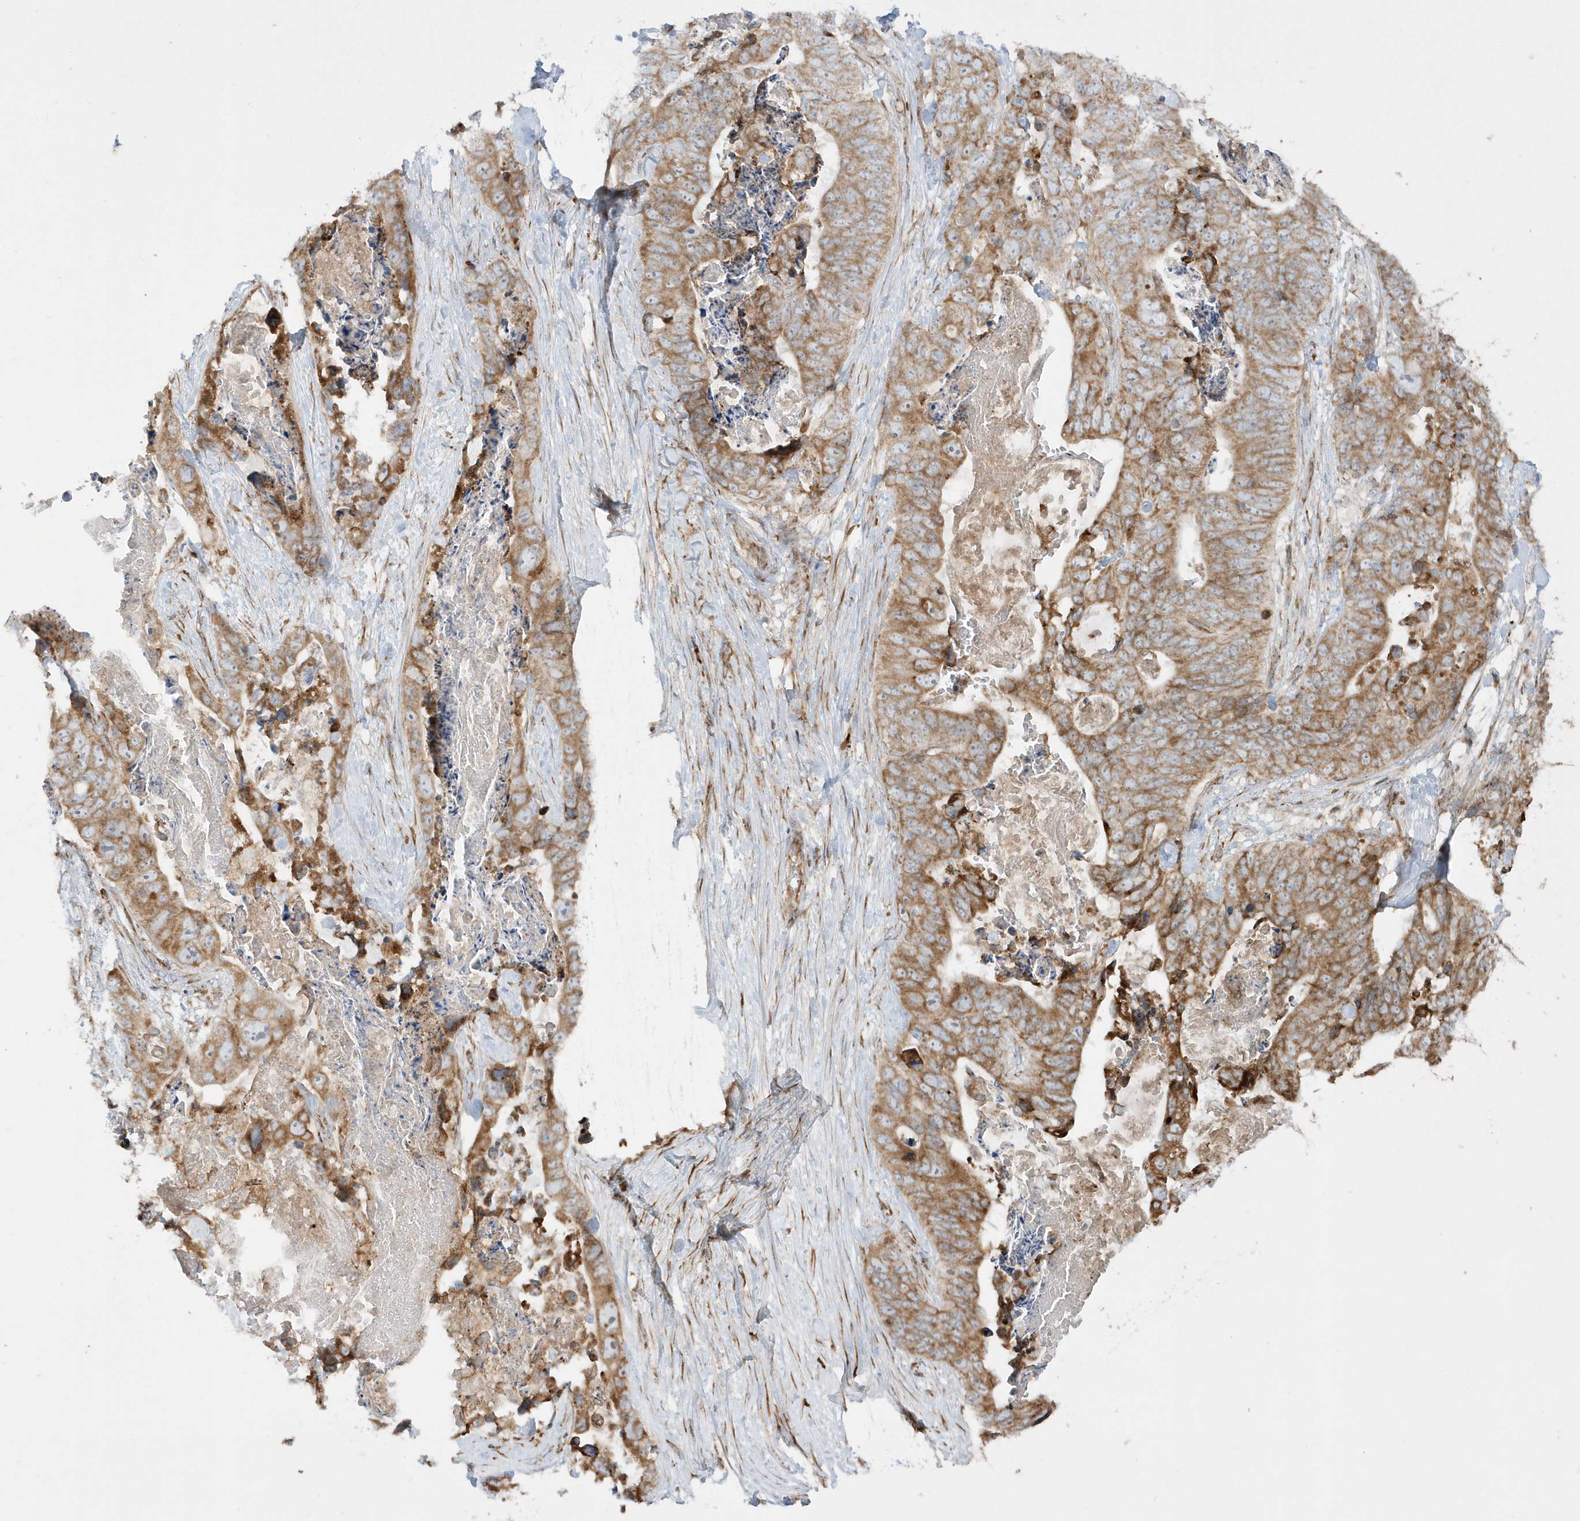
{"staining": {"intensity": "moderate", "quantity": ">75%", "location": "cytoplasmic/membranous"}, "tissue": "stomach cancer", "cell_type": "Tumor cells", "image_type": "cancer", "snomed": [{"axis": "morphology", "description": "Adenocarcinoma, NOS"}, {"axis": "topography", "description": "Stomach"}], "caption": "Protein staining of stomach cancer (adenocarcinoma) tissue reveals moderate cytoplasmic/membranous staining in about >75% of tumor cells.", "gene": "SH3BP2", "patient": {"sex": "female", "age": 89}}